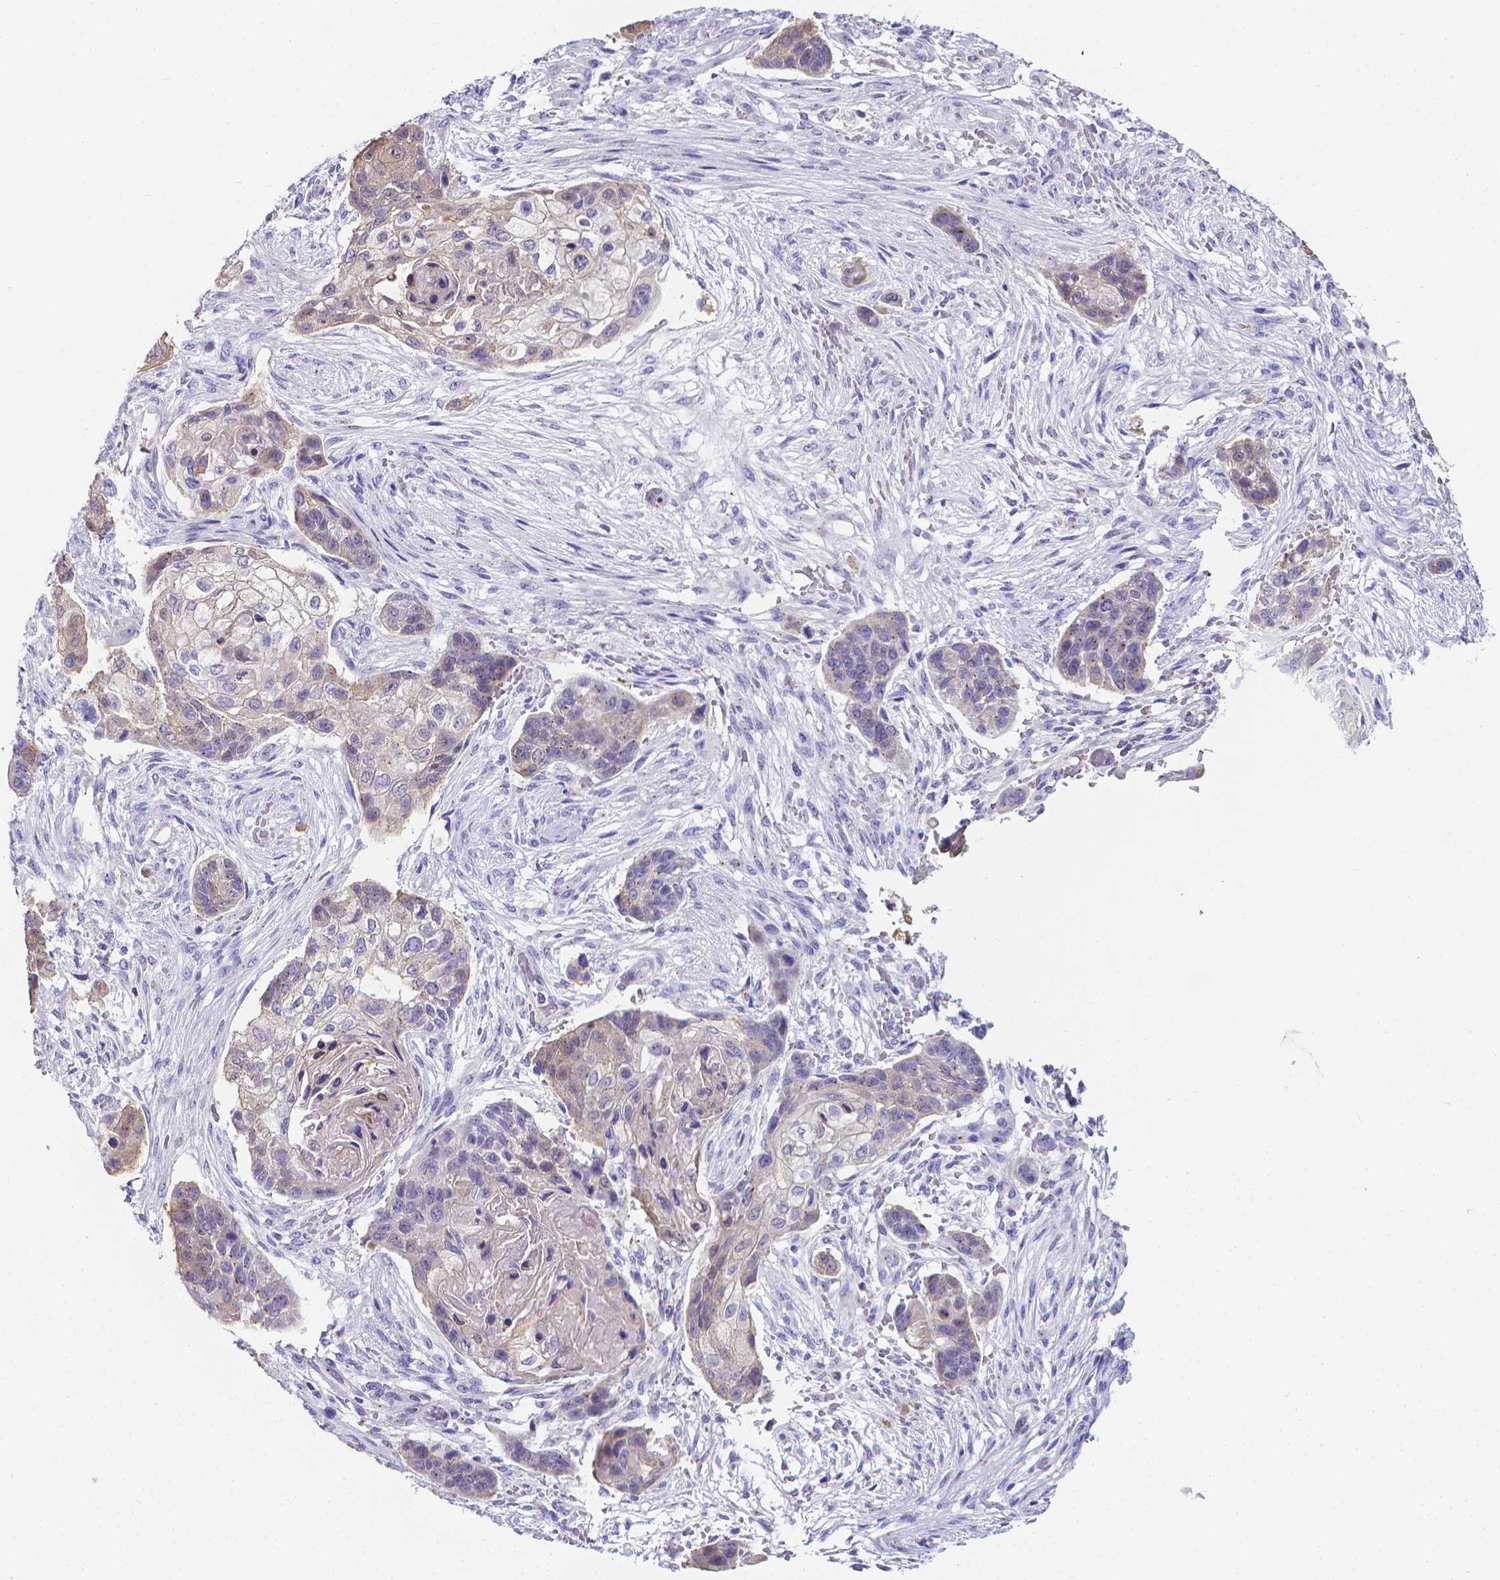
{"staining": {"intensity": "negative", "quantity": "none", "location": "none"}, "tissue": "lung cancer", "cell_type": "Tumor cells", "image_type": "cancer", "snomed": [{"axis": "morphology", "description": "Squamous cell carcinoma, NOS"}, {"axis": "topography", "description": "Lung"}], "caption": "Protein analysis of lung squamous cell carcinoma shows no significant positivity in tumor cells. The staining was performed using DAB to visualize the protein expression in brown, while the nuclei were stained in blue with hematoxylin (Magnification: 20x).", "gene": "LRRC73", "patient": {"sex": "male", "age": 69}}